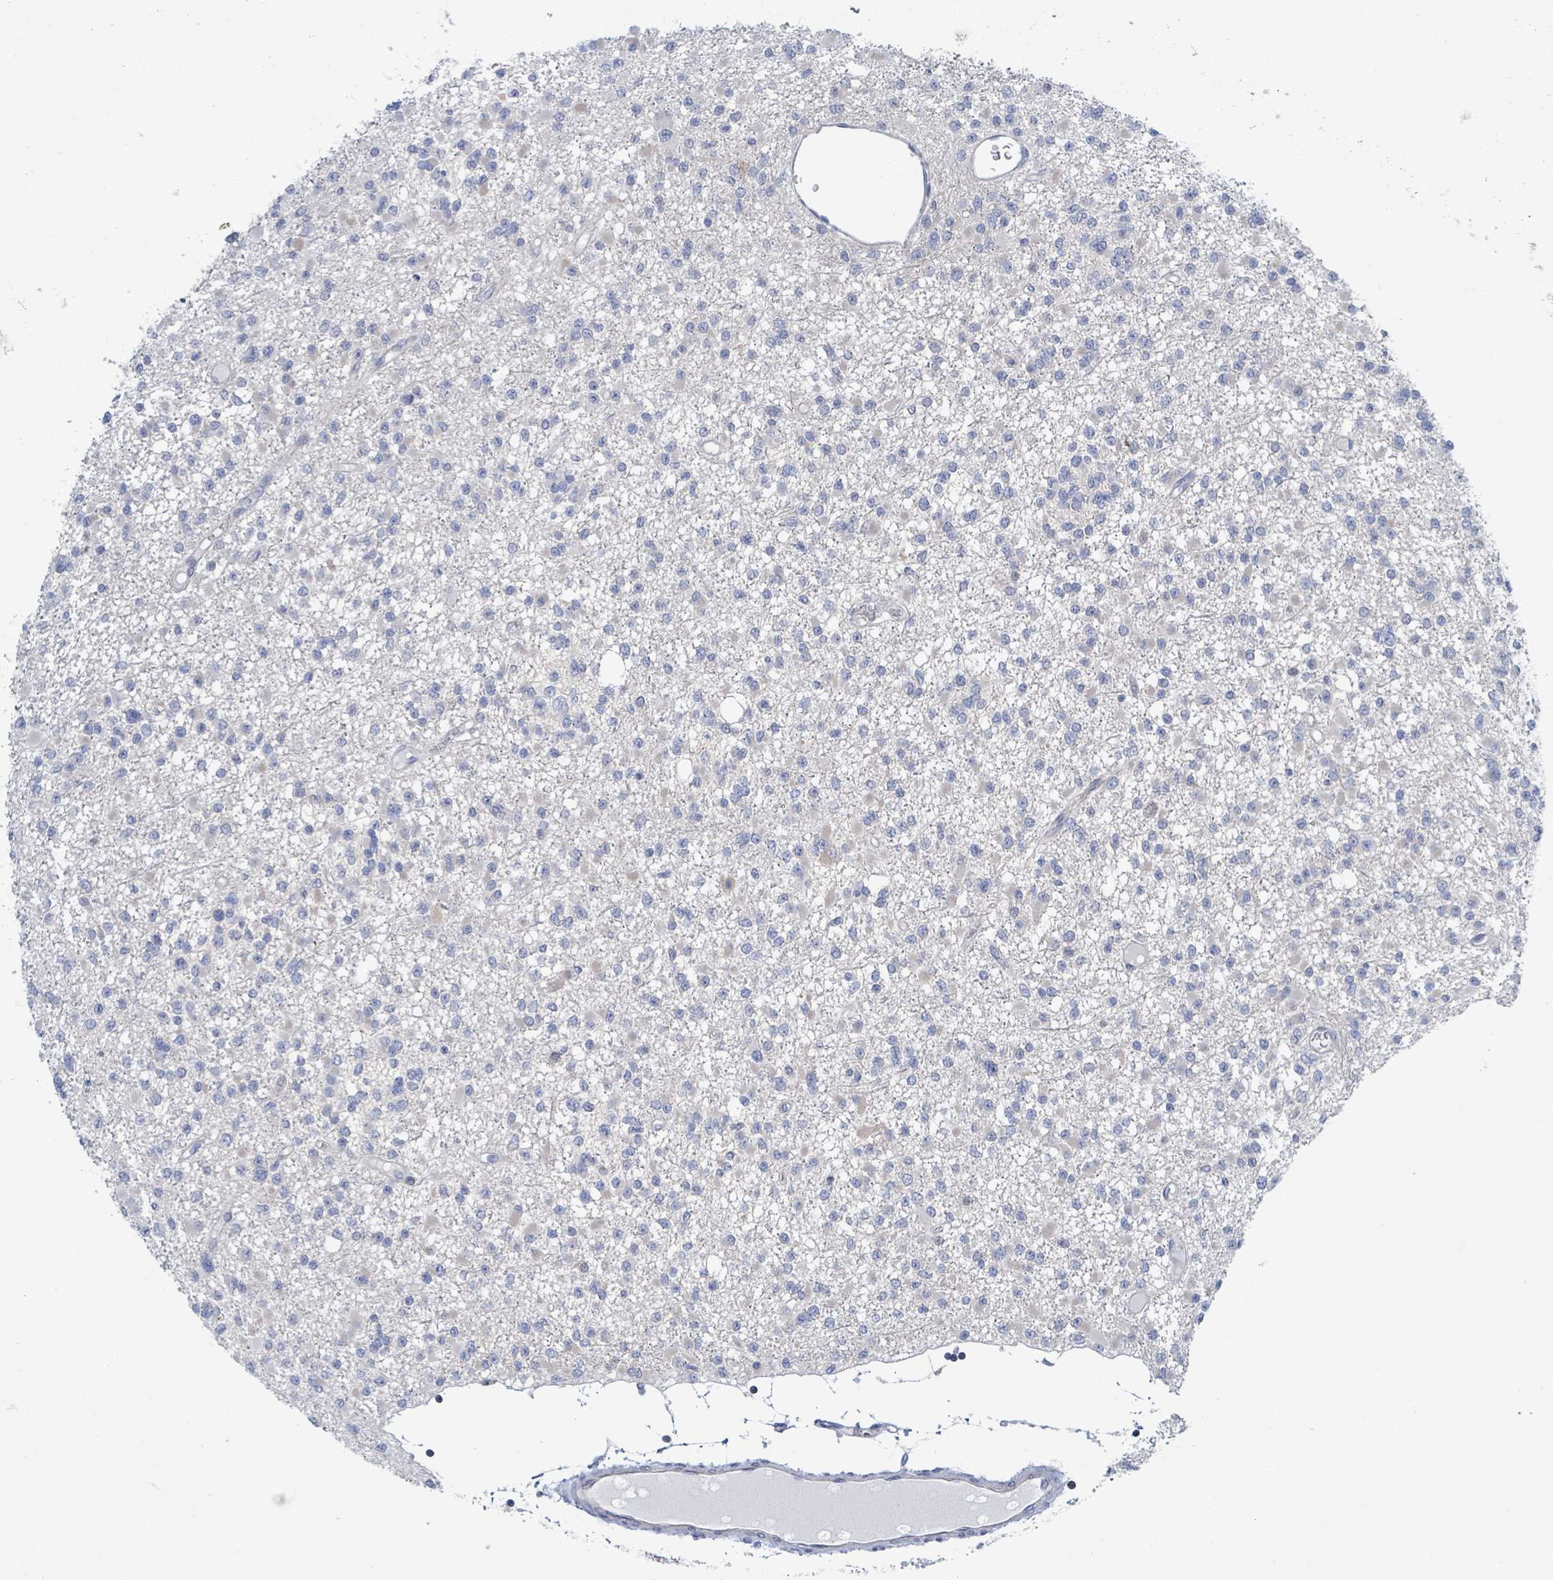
{"staining": {"intensity": "negative", "quantity": "none", "location": "none"}, "tissue": "glioma", "cell_type": "Tumor cells", "image_type": "cancer", "snomed": [{"axis": "morphology", "description": "Glioma, malignant, Low grade"}, {"axis": "topography", "description": "Brain"}], "caption": "Protein analysis of glioma reveals no significant positivity in tumor cells.", "gene": "DGKZ", "patient": {"sex": "female", "age": 22}}